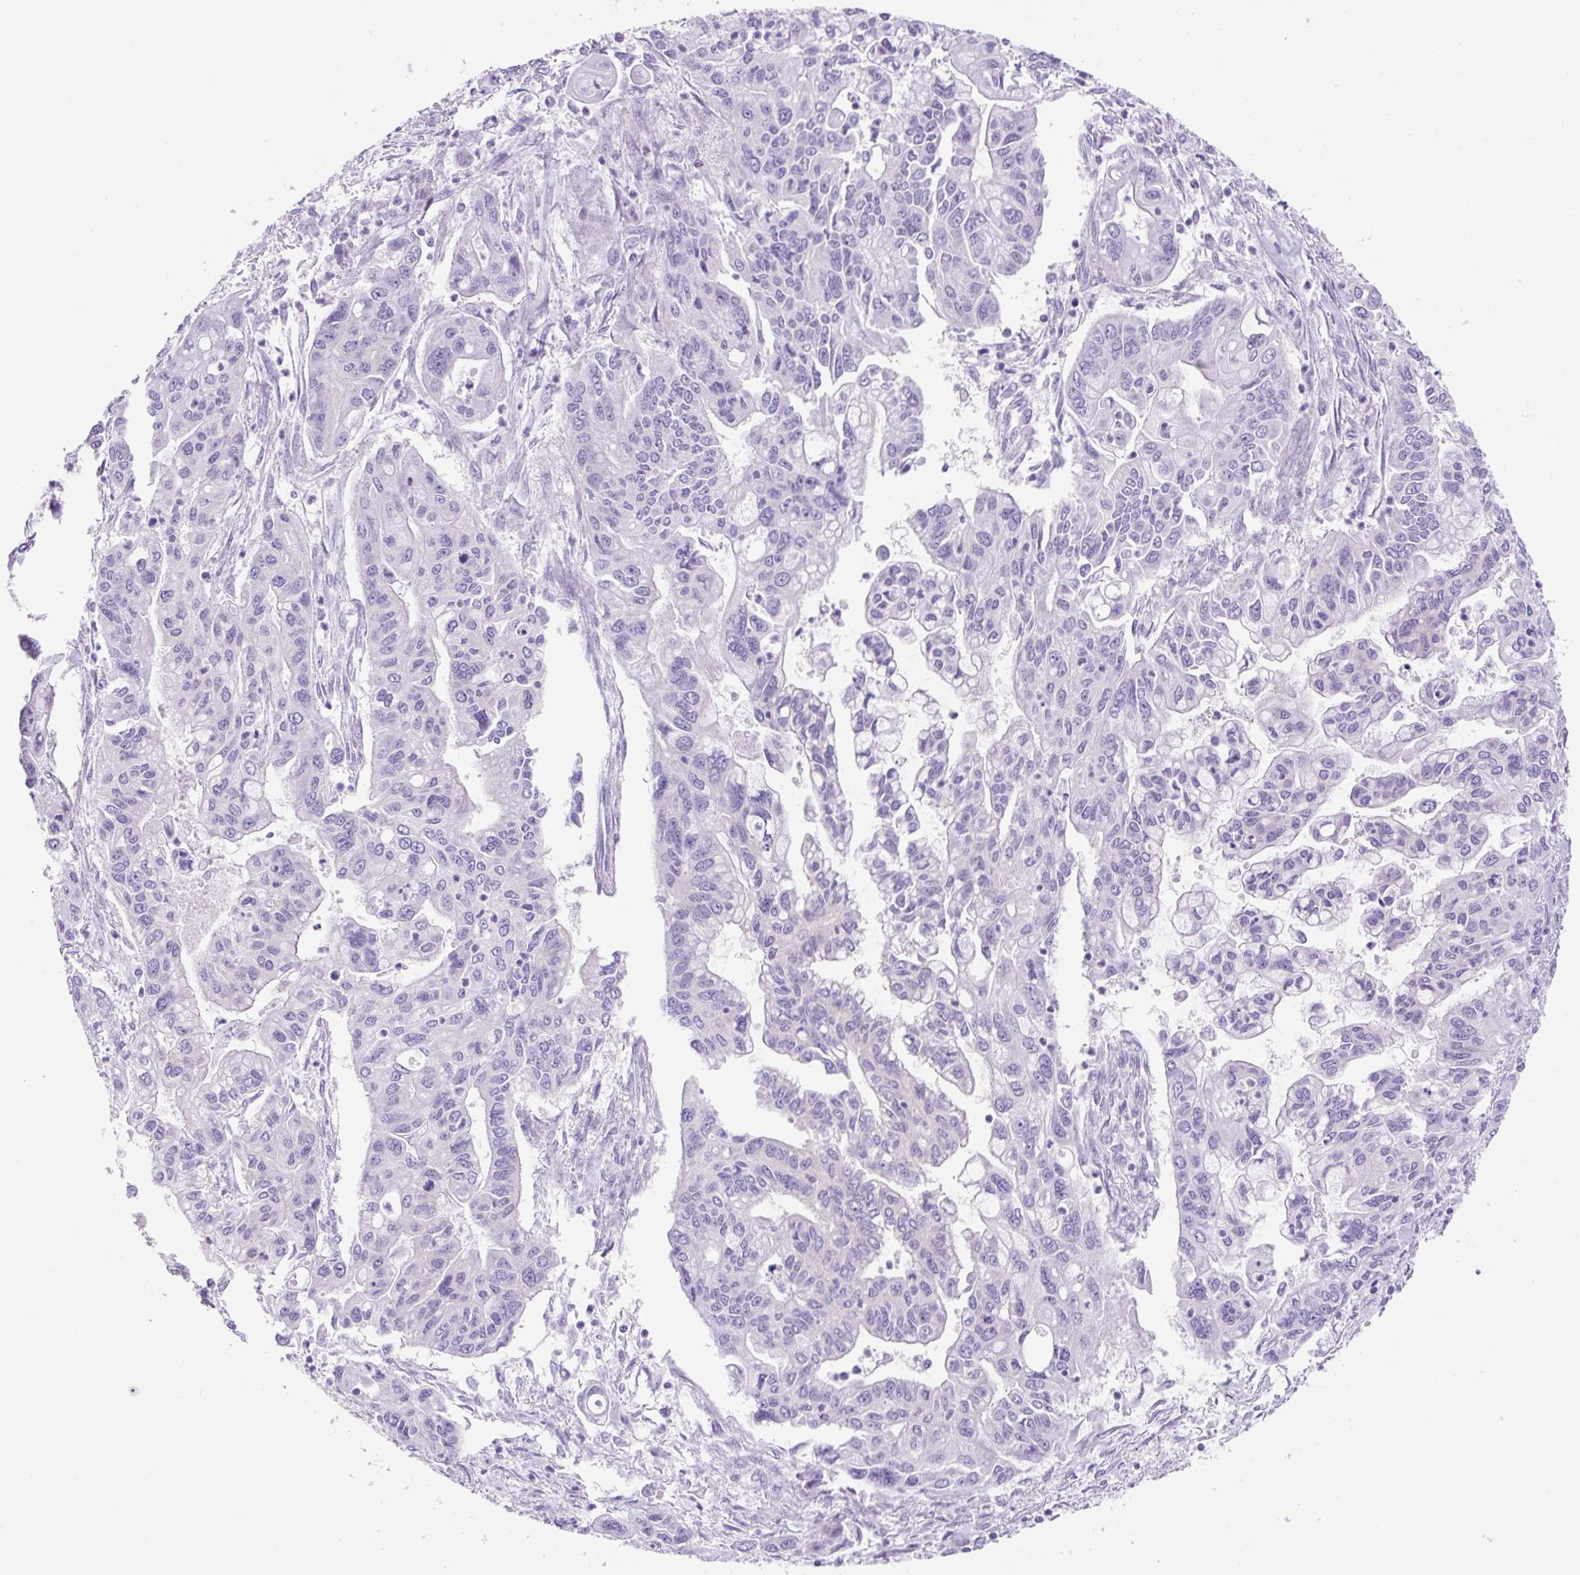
{"staining": {"intensity": "negative", "quantity": "none", "location": "none"}, "tissue": "pancreatic cancer", "cell_type": "Tumor cells", "image_type": "cancer", "snomed": [{"axis": "morphology", "description": "Adenocarcinoma, NOS"}, {"axis": "topography", "description": "Pancreas"}], "caption": "There is no significant expression in tumor cells of pancreatic cancer (adenocarcinoma).", "gene": "DNM2", "patient": {"sex": "male", "age": 62}}